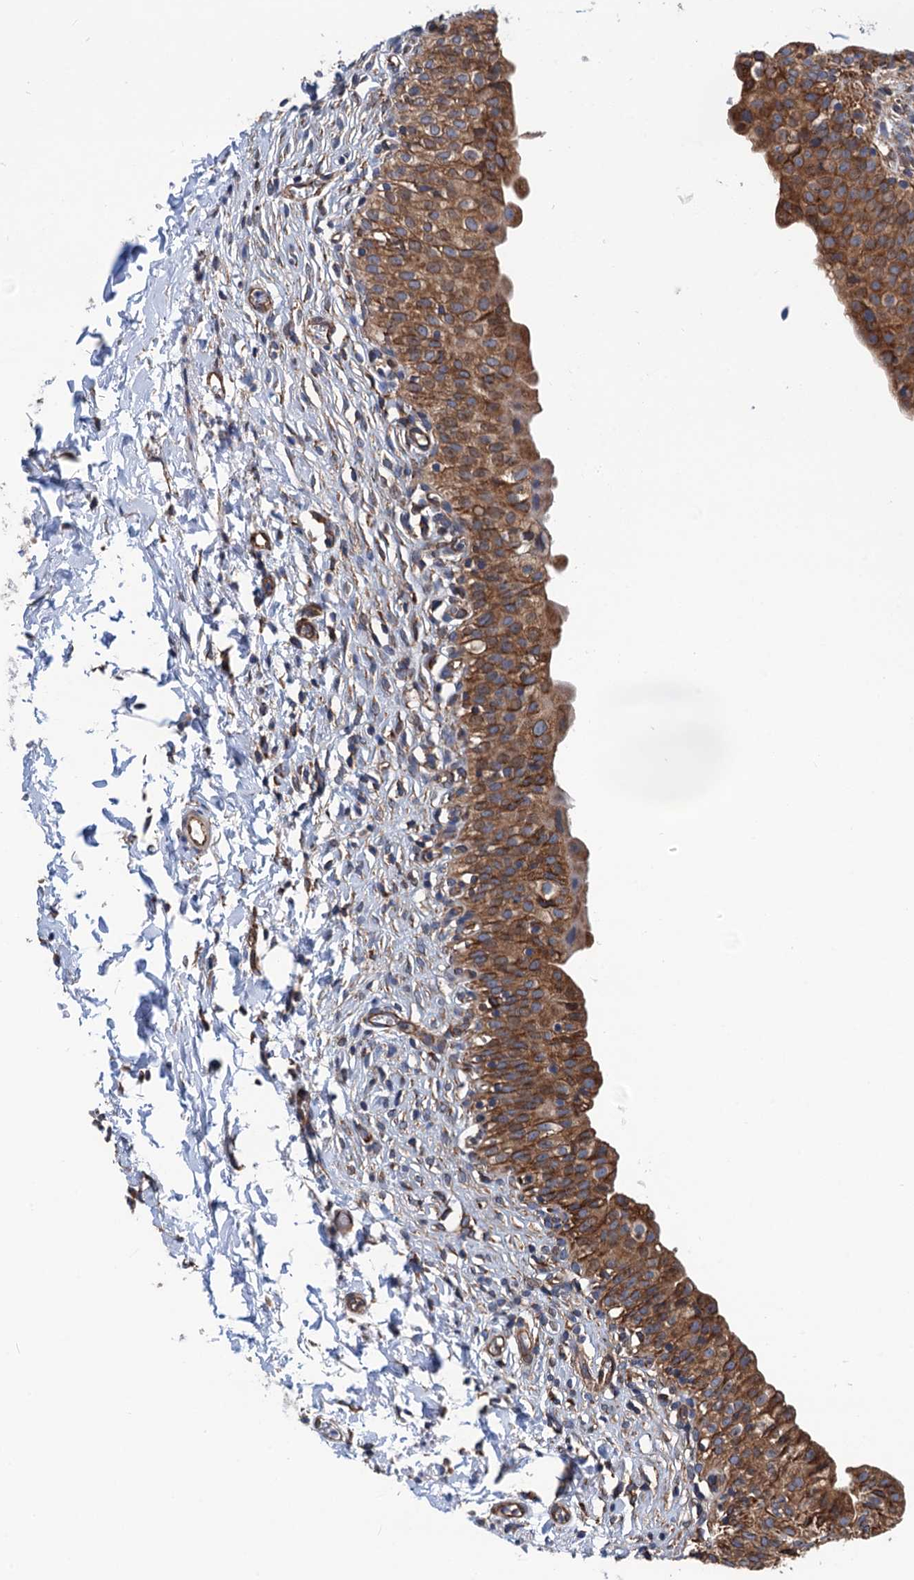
{"staining": {"intensity": "strong", "quantity": ">75%", "location": "cytoplasmic/membranous"}, "tissue": "urinary bladder", "cell_type": "Urothelial cells", "image_type": "normal", "snomed": [{"axis": "morphology", "description": "Normal tissue, NOS"}, {"axis": "topography", "description": "Urinary bladder"}], "caption": "A photomicrograph of human urinary bladder stained for a protein displays strong cytoplasmic/membranous brown staining in urothelial cells. Immunohistochemistry (ihc) stains the protein of interest in brown and the nuclei are stained blue.", "gene": "SLC12A7", "patient": {"sex": "male", "age": 55}}